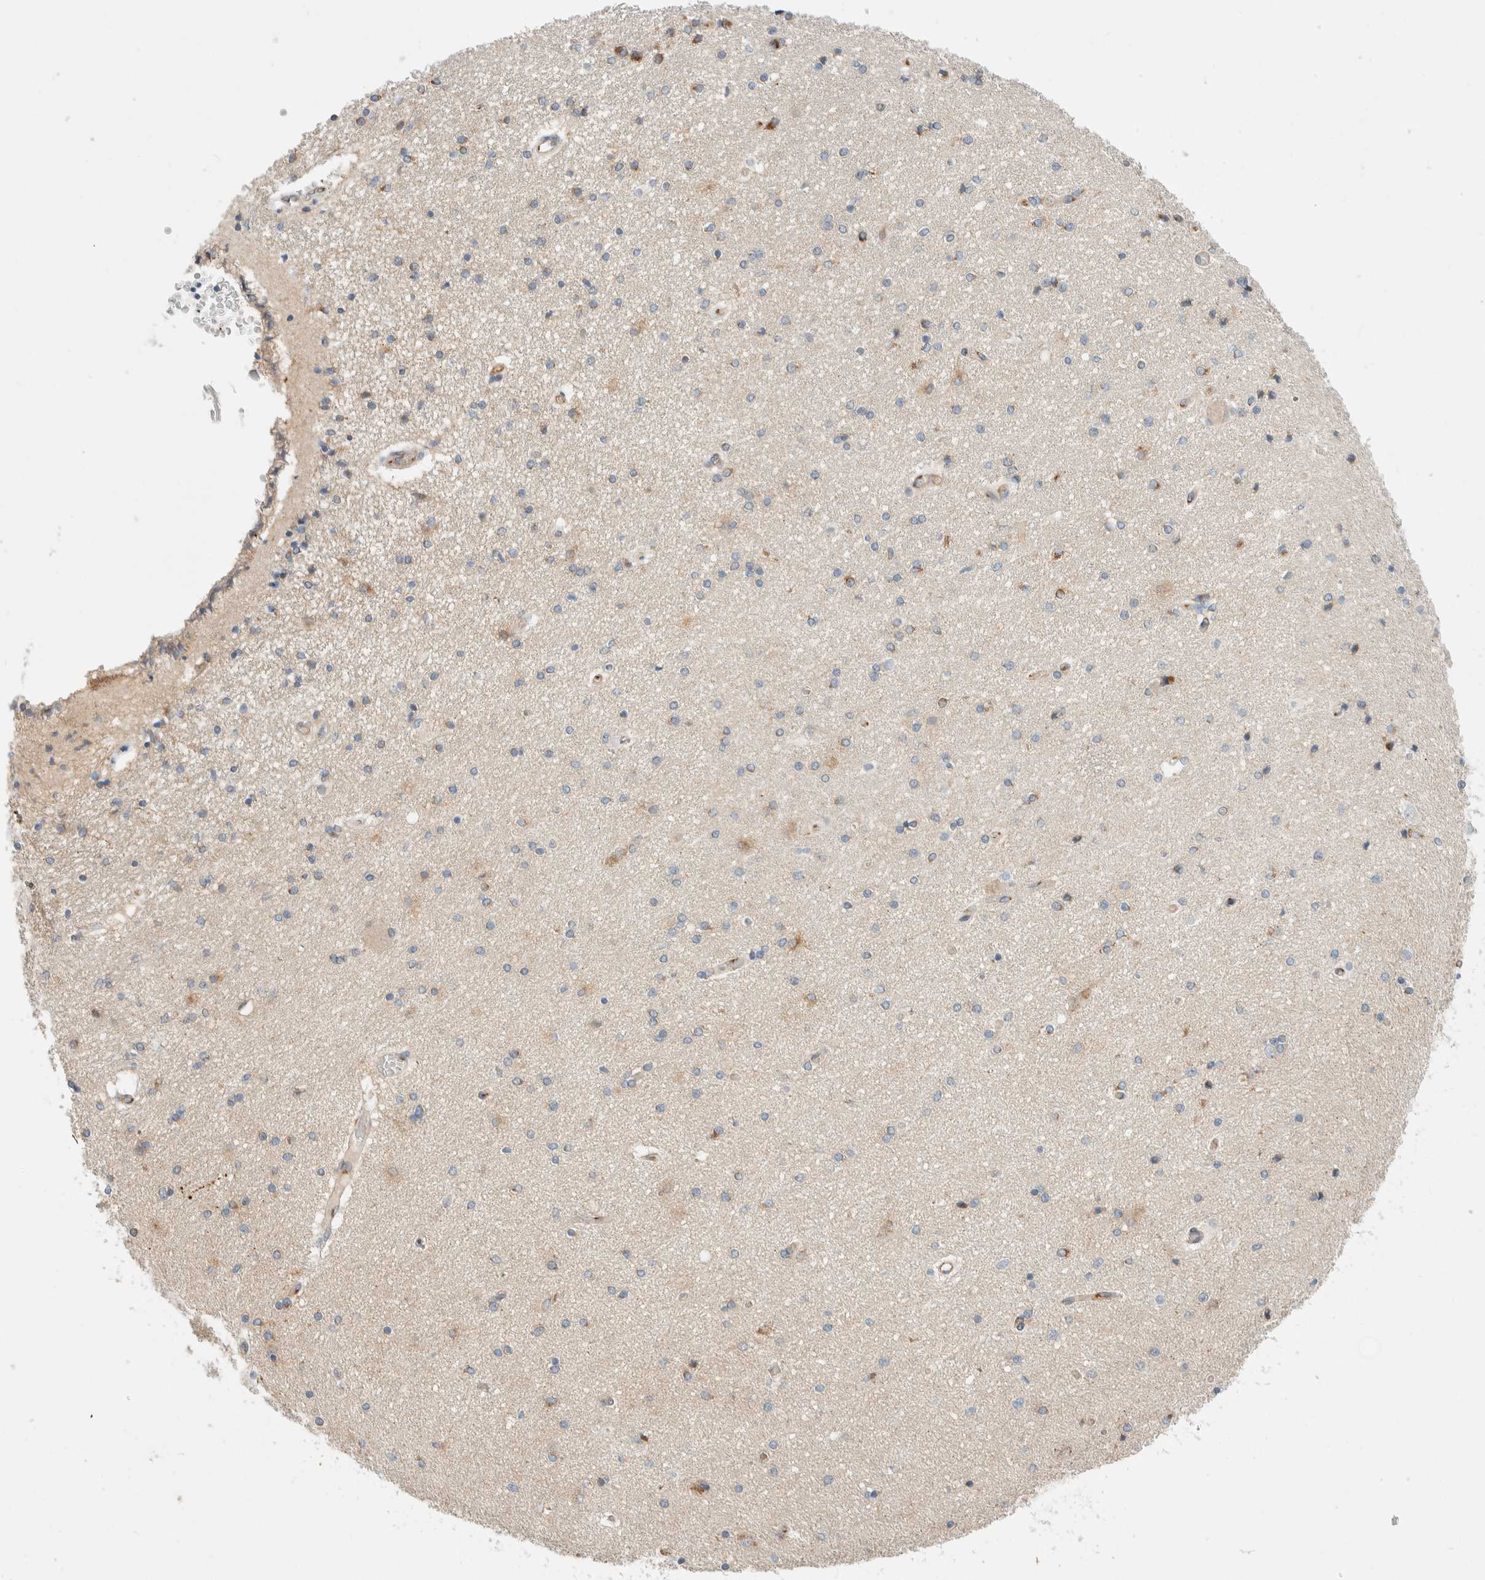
{"staining": {"intensity": "moderate", "quantity": "<25%", "location": "cytoplasmic/membranous"}, "tissue": "hippocampus", "cell_type": "Glial cells", "image_type": "normal", "snomed": [{"axis": "morphology", "description": "Normal tissue, NOS"}, {"axis": "topography", "description": "Hippocampus"}], "caption": "Approximately <25% of glial cells in normal human hippocampus reveal moderate cytoplasmic/membranous protein expression as visualized by brown immunohistochemical staining.", "gene": "TMEM184B", "patient": {"sex": "female", "age": 54}}